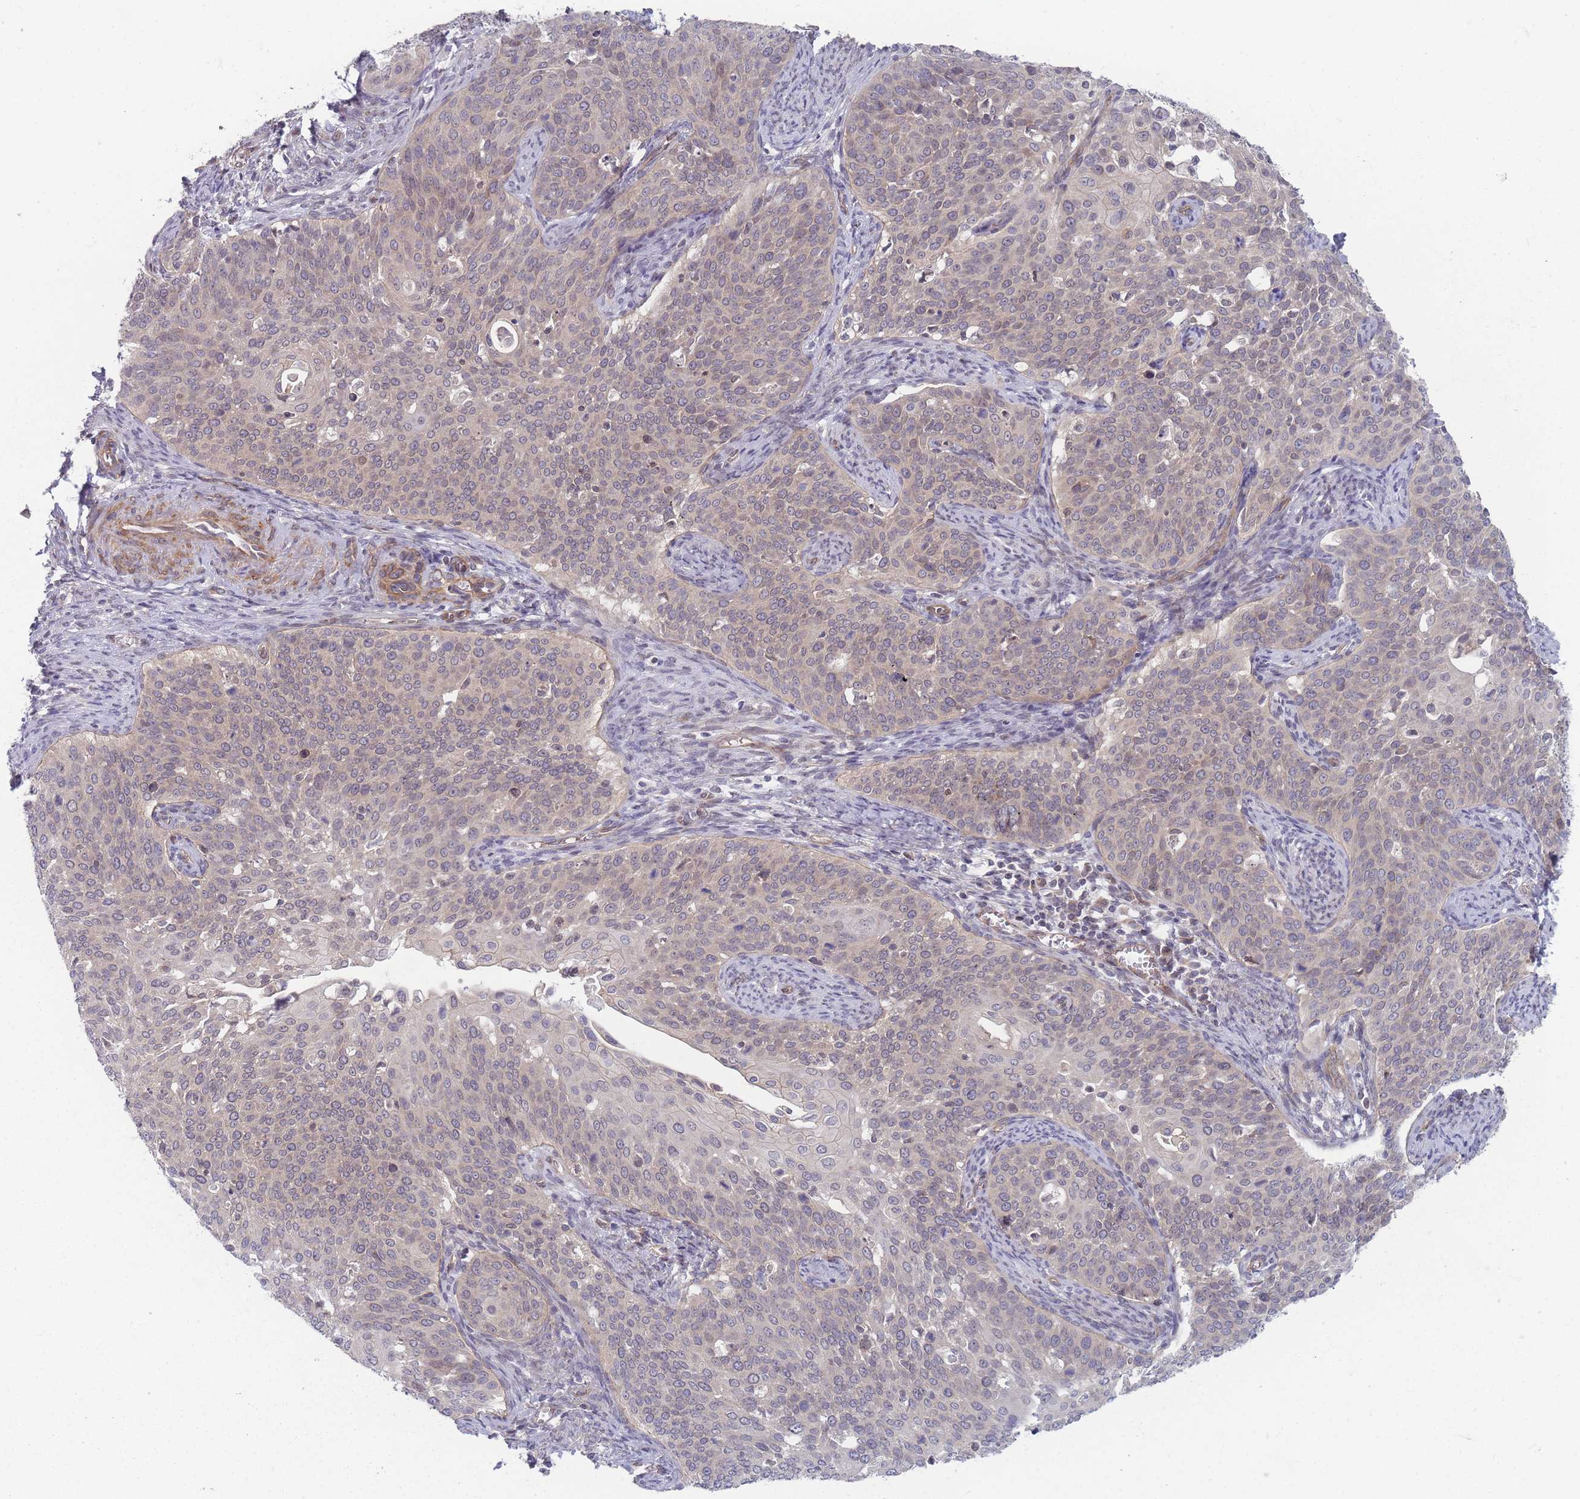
{"staining": {"intensity": "weak", "quantity": "25%-75%", "location": "cytoplasmic/membranous"}, "tissue": "cervical cancer", "cell_type": "Tumor cells", "image_type": "cancer", "snomed": [{"axis": "morphology", "description": "Squamous cell carcinoma, NOS"}, {"axis": "topography", "description": "Cervix"}], "caption": "Immunohistochemical staining of cervical squamous cell carcinoma exhibits low levels of weak cytoplasmic/membranous protein positivity in about 25%-75% of tumor cells.", "gene": "VRK2", "patient": {"sex": "female", "age": 44}}